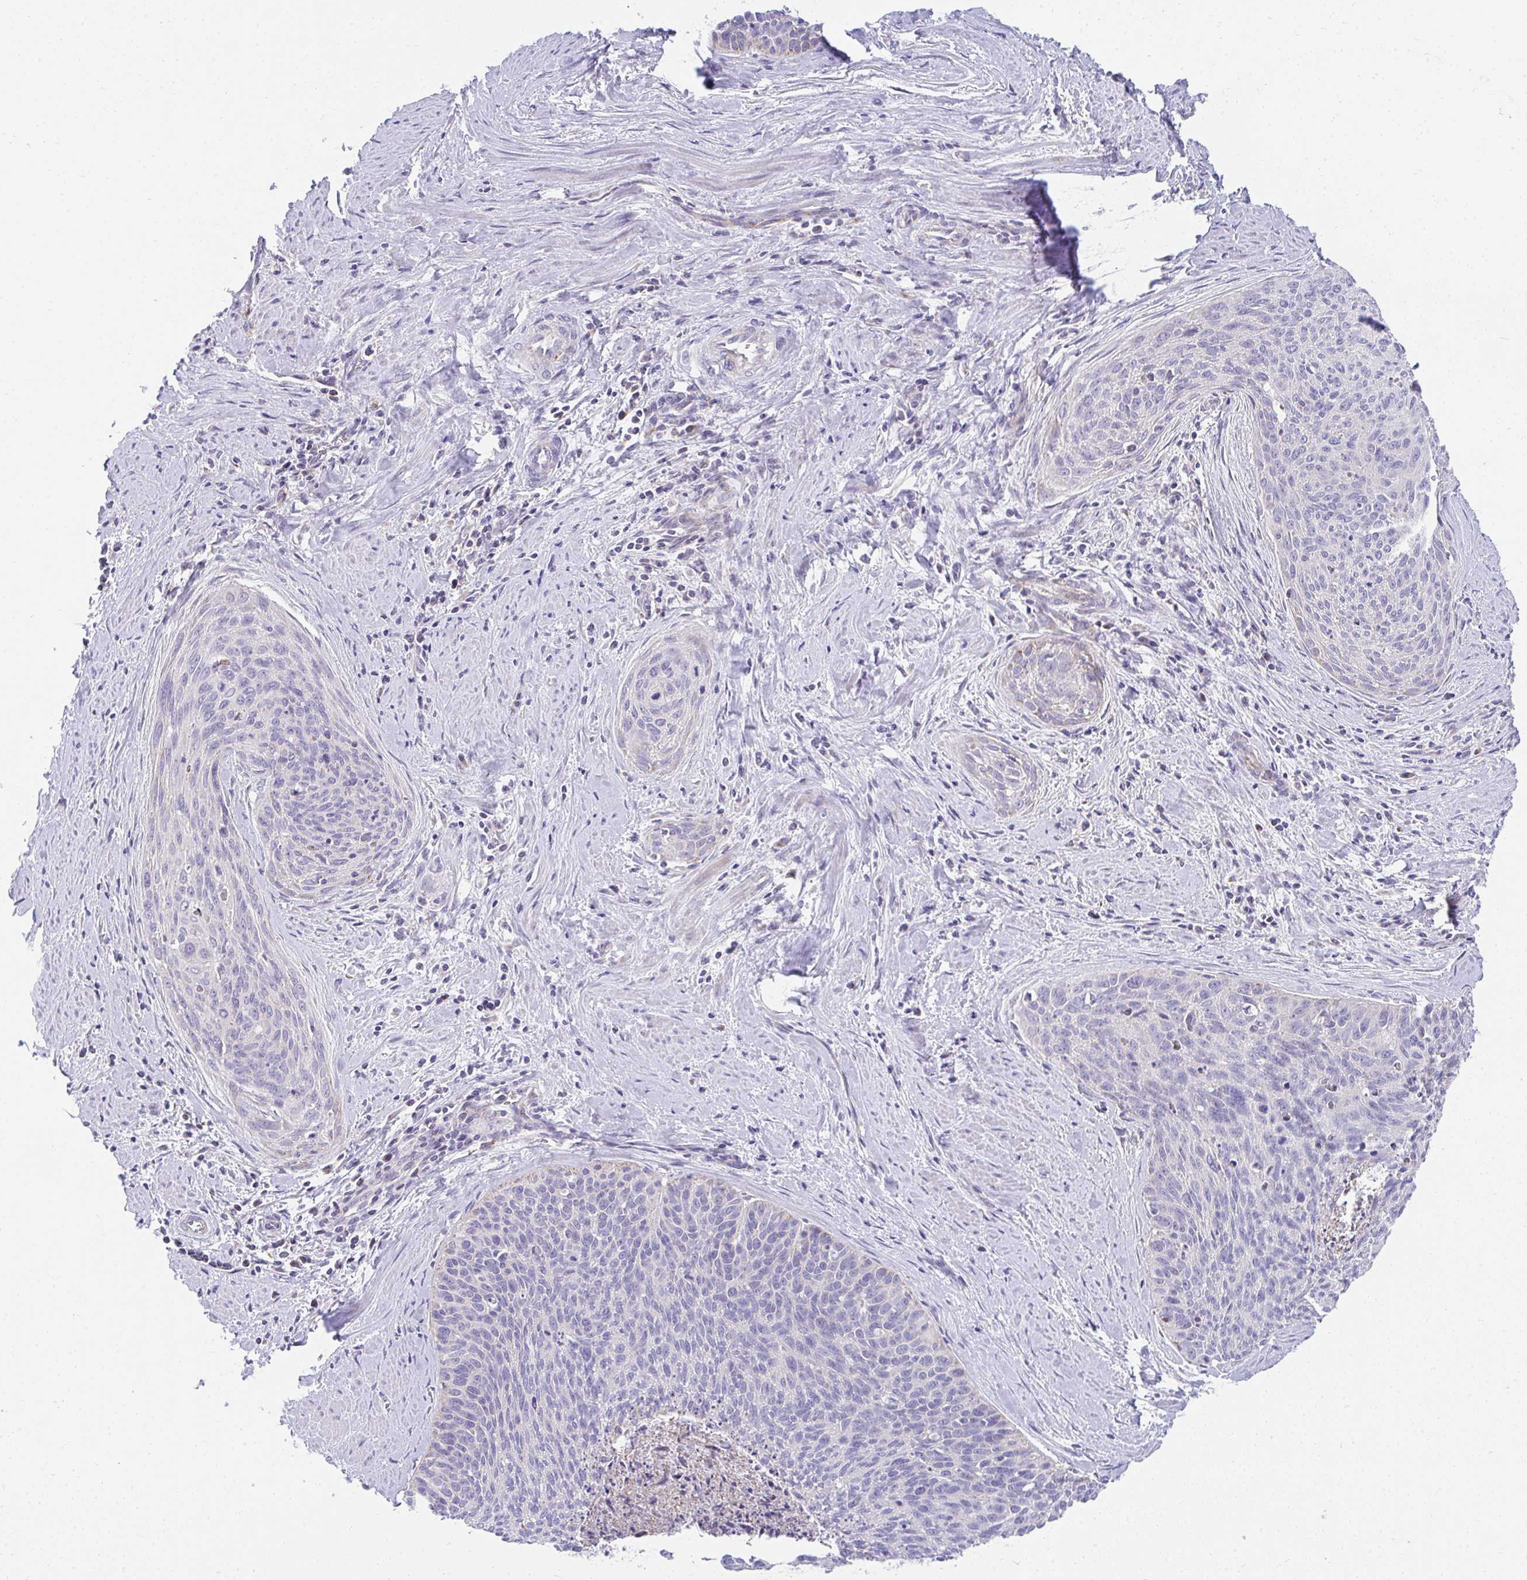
{"staining": {"intensity": "negative", "quantity": "none", "location": "none"}, "tissue": "cervical cancer", "cell_type": "Tumor cells", "image_type": "cancer", "snomed": [{"axis": "morphology", "description": "Squamous cell carcinoma, NOS"}, {"axis": "topography", "description": "Cervix"}], "caption": "This is an immunohistochemistry (IHC) photomicrograph of cervical cancer. There is no positivity in tumor cells.", "gene": "PRRG3", "patient": {"sex": "female", "age": 55}}